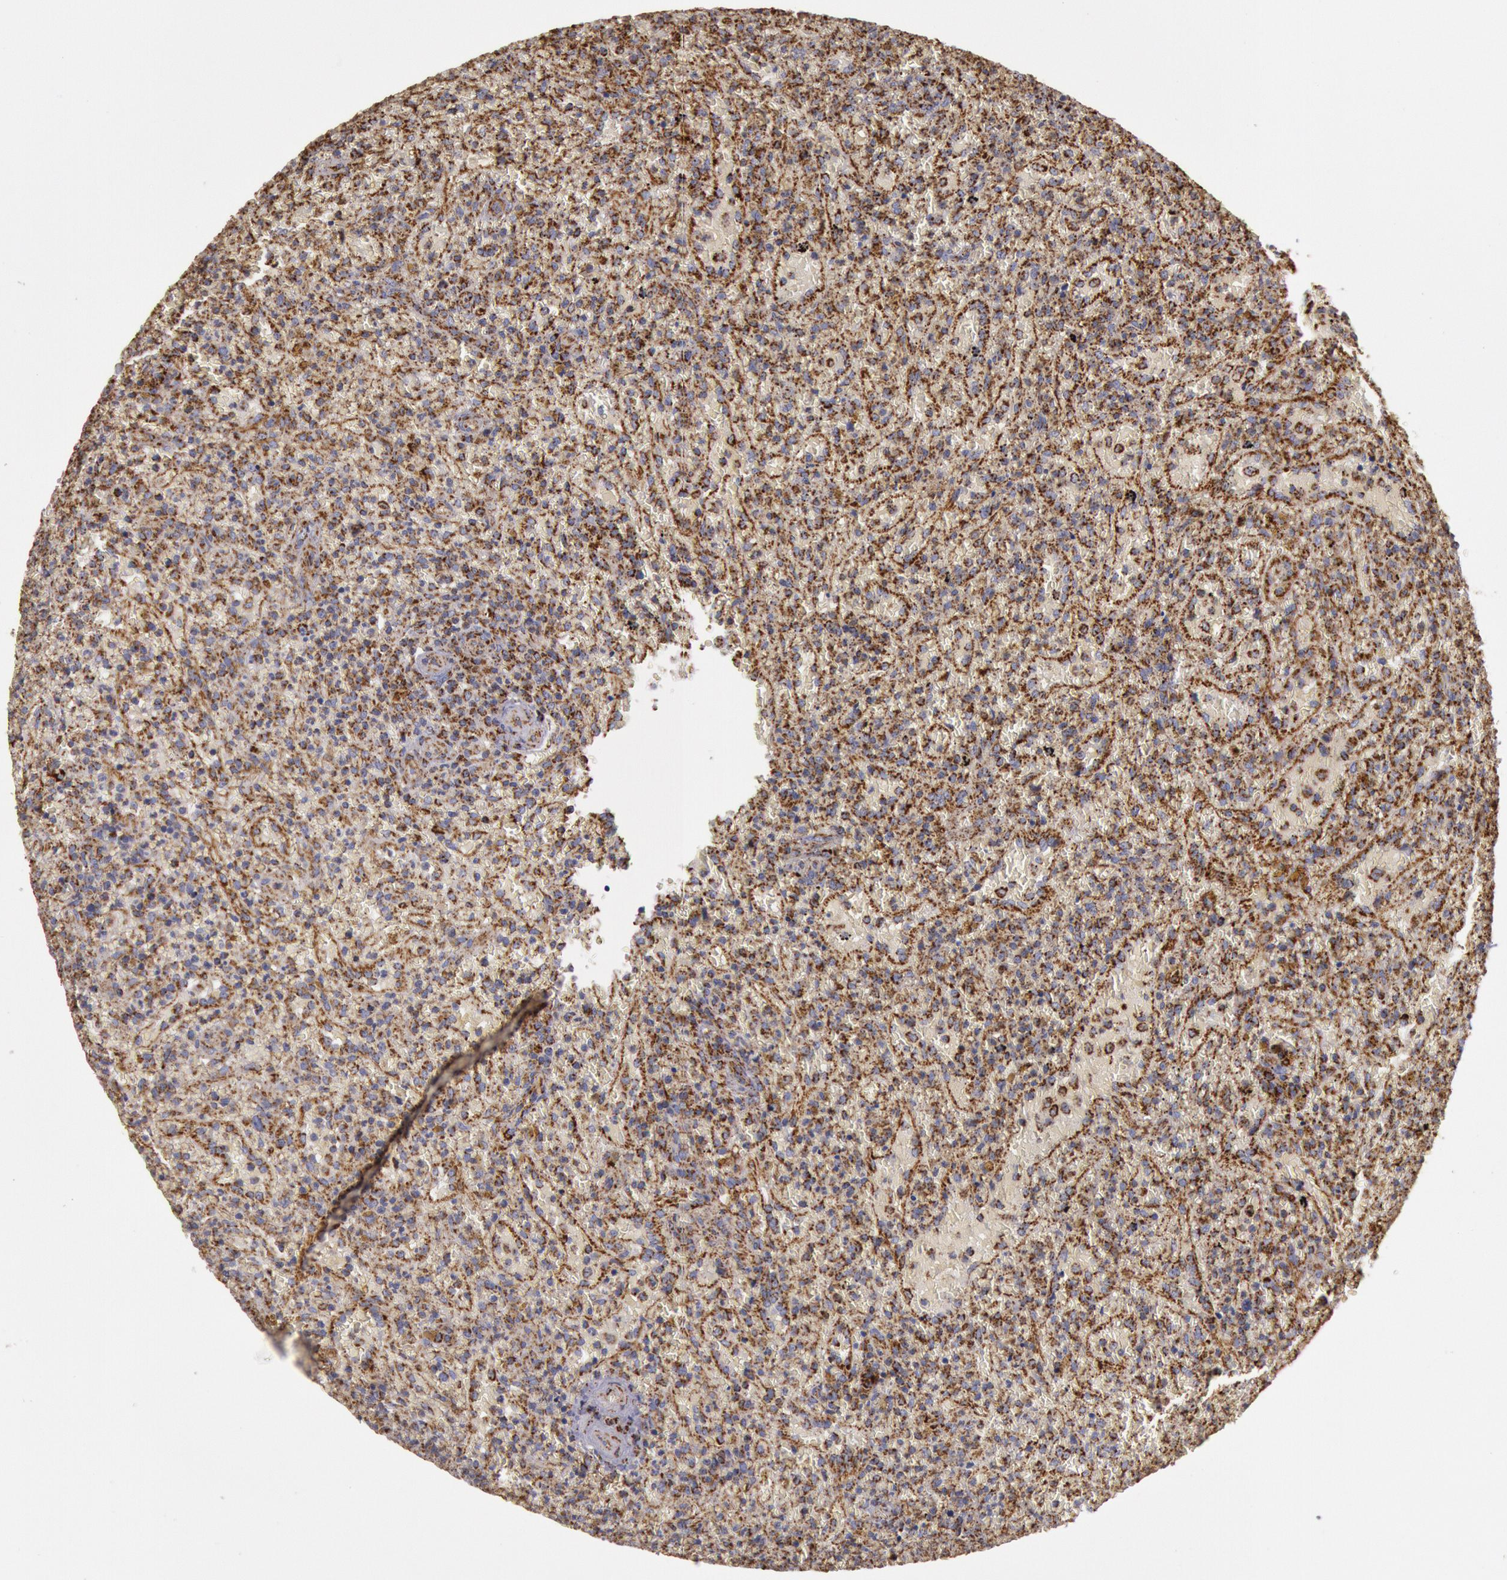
{"staining": {"intensity": "strong", "quantity": ">75%", "location": "cytoplasmic/membranous"}, "tissue": "lymphoma", "cell_type": "Tumor cells", "image_type": "cancer", "snomed": [{"axis": "morphology", "description": "Malignant lymphoma, non-Hodgkin's type, High grade"}, {"axis": "topography", "description": "Spleen"}, {"axis": "topography", "description": "Lymph node"}], "caption": "Immunohistochemical staining of high-grade malignant lymphoma, non-Hodgkin's type exhibits strong cytoplasmic/membranous protein positivity in about >75% of tumor cells. The staining was performed using DAB (3,3'-diaminobenzidine), with brown indicating positive protein expression. Nuclei are stained blue with hematoxylin.", "gene": "CYC1", "patient": {"sex": "female", "age": 70}}